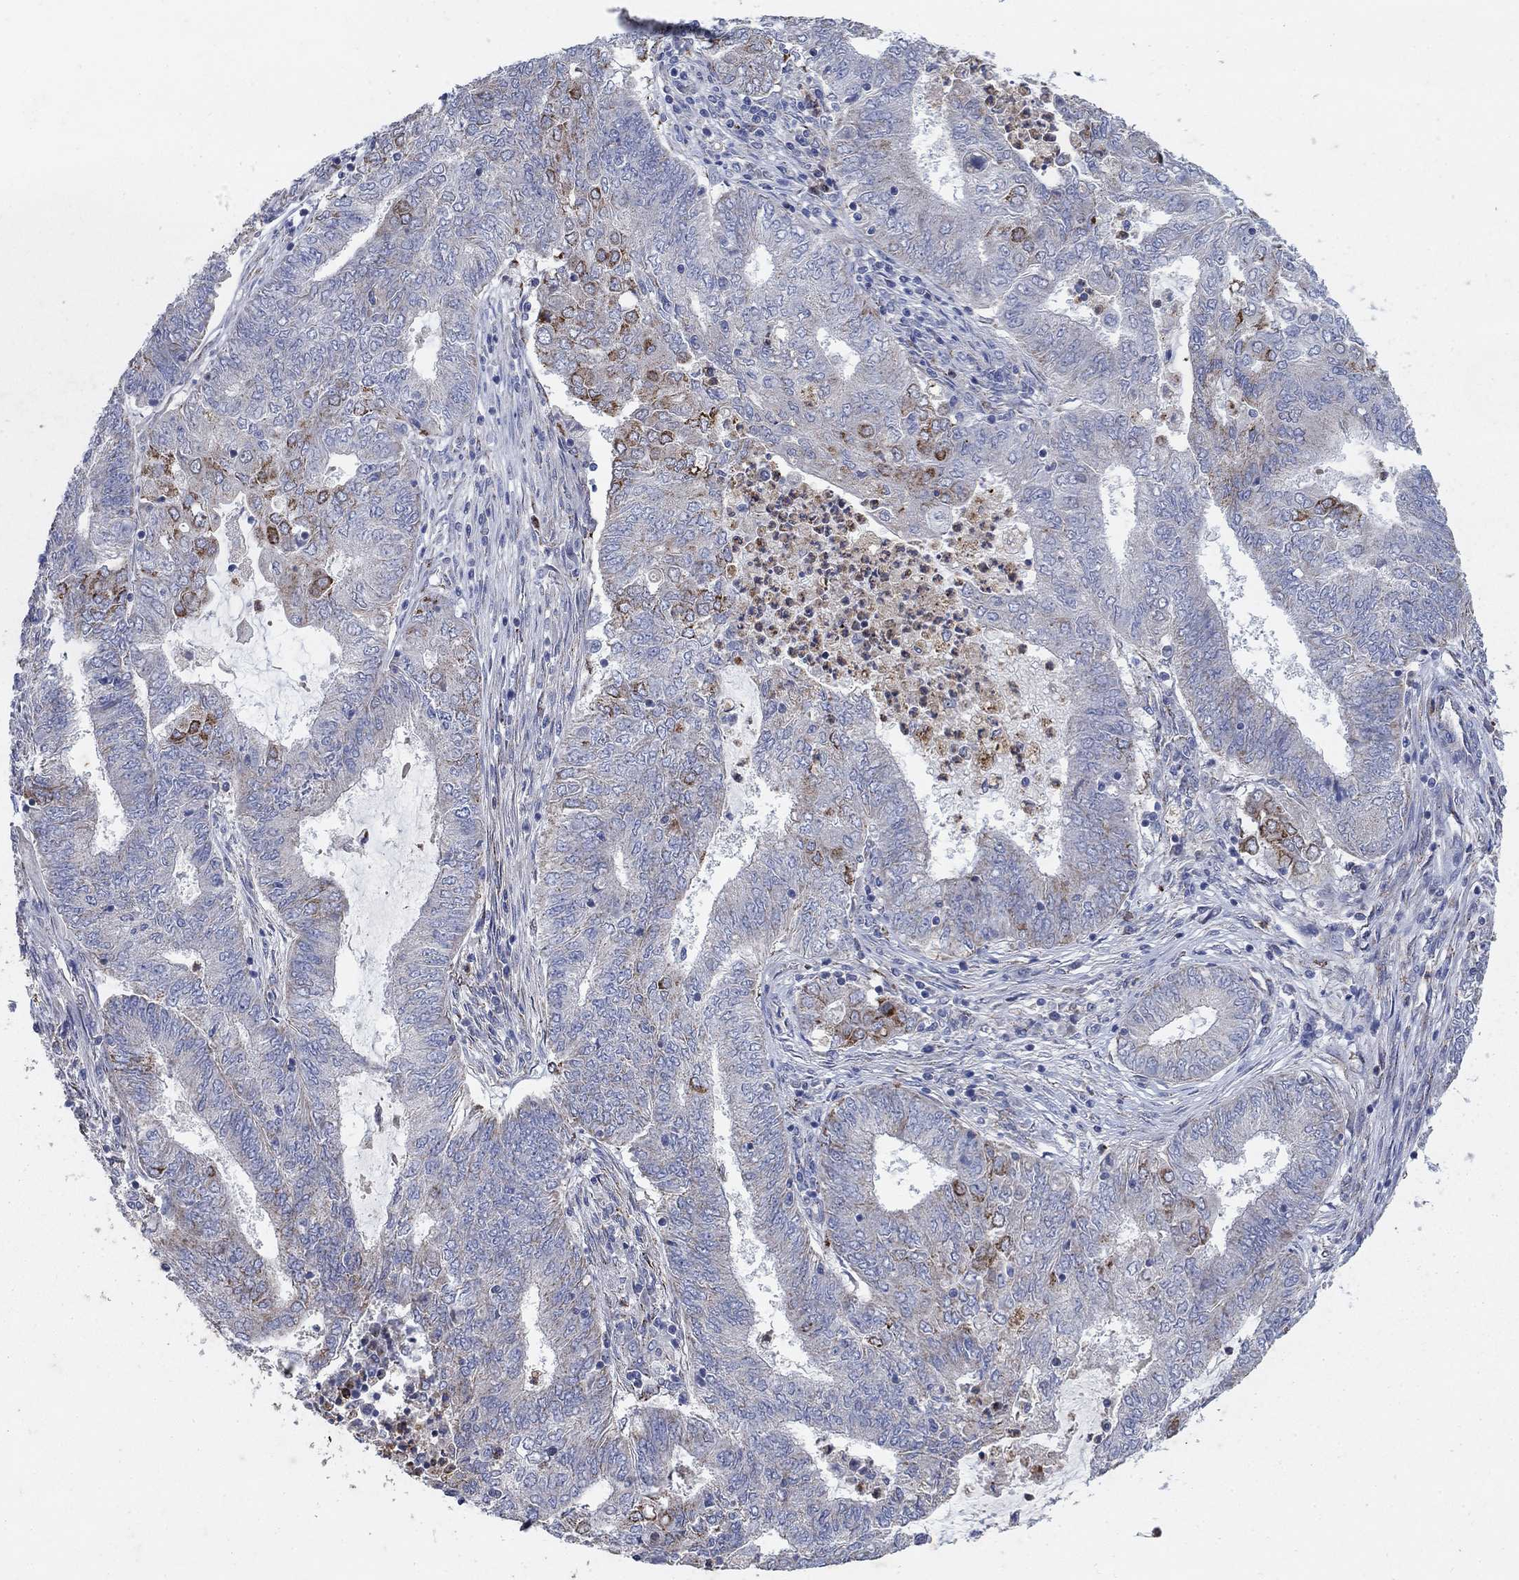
{"staining": {"intensity": "strong", "quantity": "<25%", "location": "cytoplasmic/membranous"}, "tissue": "endometrial cancer", "cell_type": "Tumor cells", "image_type": "cancer", "snomed": [{"axis": "morphology", "description": "Adenocarcinoma, NOS"}, {"axis": "topography", "description": "Endometrium"}], "caption": "Immunohistochemistry (IHC) image of neoplastic tissue: human endometrial cancer (adenocarcinoma) stained using IHC shows medium levels of strong protein expression localized specifically in the cytoplasmic/membranous of tumor cells, appearing as a cytoplasmic/membranous brown color.", "gene": "PNPLA2", "patient": {"sex": "female", "age": 62}}